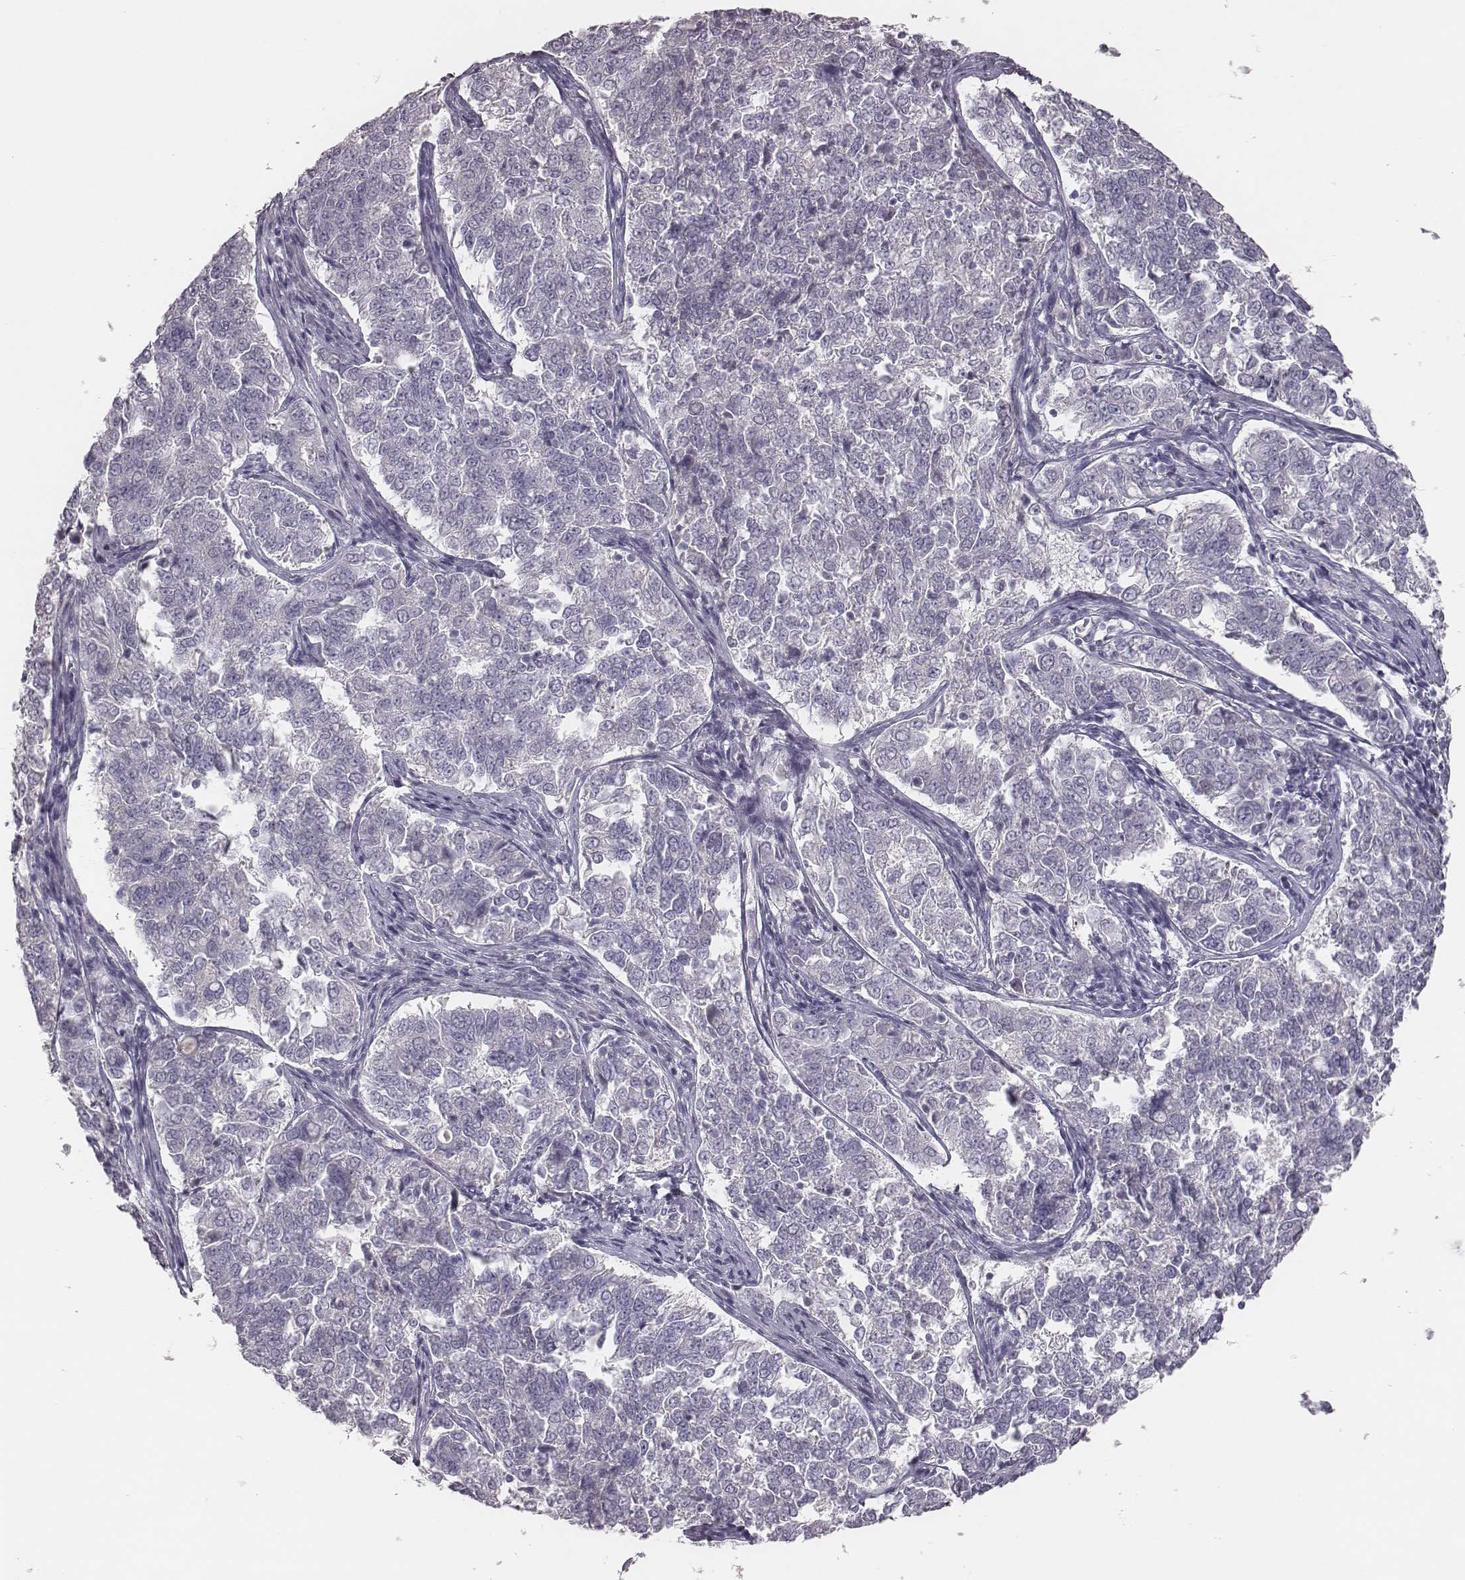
{"staining": {"intensity": "negative", "quantity": "none", "location": "none"}, "tissue": "endometrial cancer", "cell_type": "Tumor cells", "image_type": "cancer", "snomed": [{"axis": "morphology", "description": "Adenocarcinoma, NOS"}, {"axis": "topography", "description": "Endometrium"}], "caption": "IHC of adenocarcinoma (endometrial) demonstrates no expression in tumor cells. Brightfield microscopy of immunohistochemistry (IHC) stained with DAB (3,3'-diaminobenzidine) (brown) and hematoxylin (blue), captured at high magnification.", "gene": "MYH6", "patient": {"sex": "female", "age": 43}}